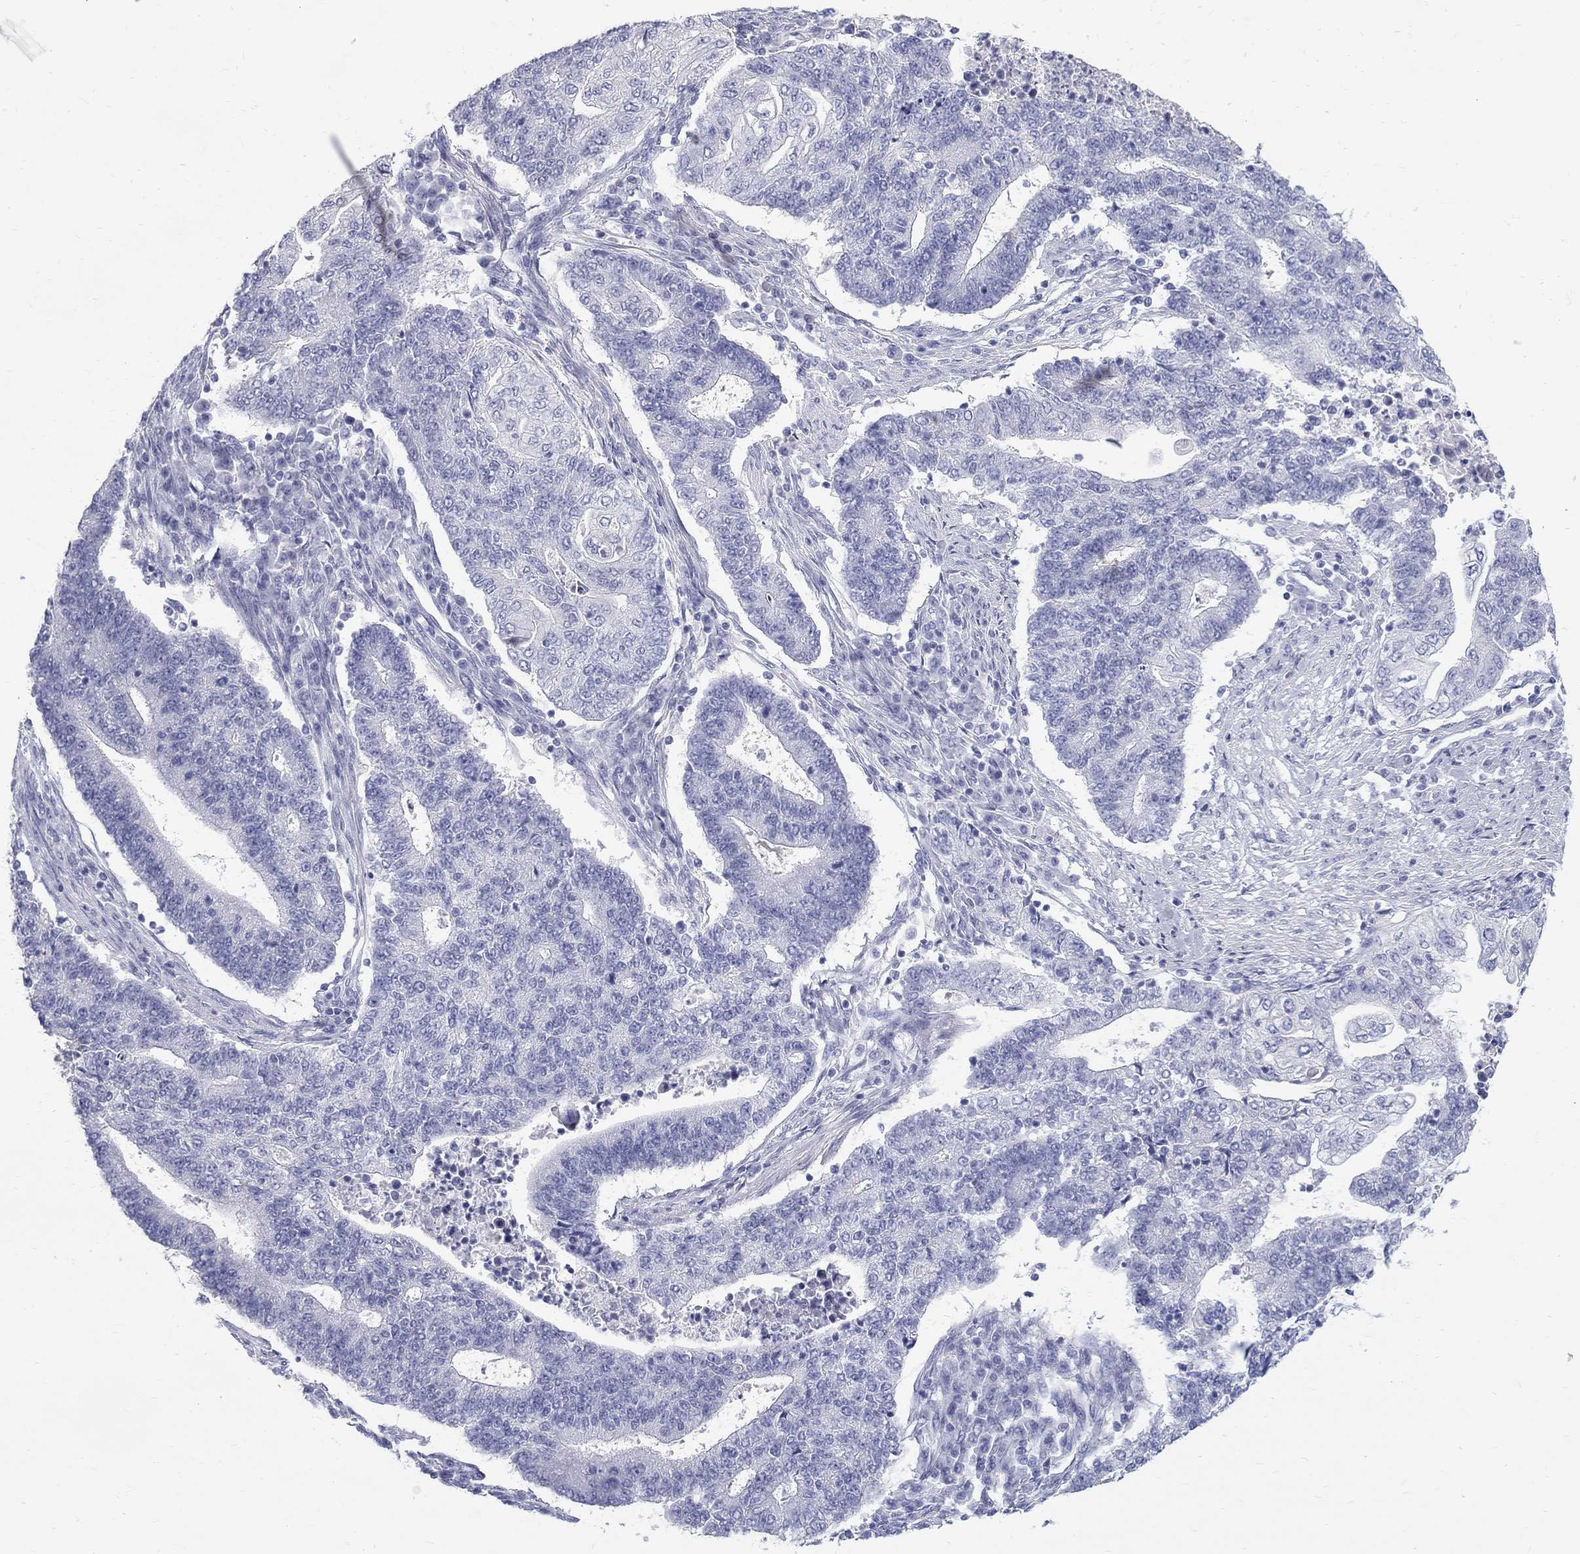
{"staining": {"intensity": "negative", "quantity": "none", "location": "none"}, "tissue": "endometrial cancer", "cell_type": "Tumor cells", "image_type": "cancer", "snomed": [{"axis": "morphology", "description": "Adenocarcinoma, NOS"}, {"axis": "topography", "description": "Uterus"}, {"axis": "topography", "description": "Endometrium"}], "caption": "Immunohistochemistry (IHC) photomicrograph of endometrial cancer stained for a protein (brown), which demonstrates no positivity in tumor cells.", "gene": "MAGEB6", "patient": {"sex": "female", "age": 54}}